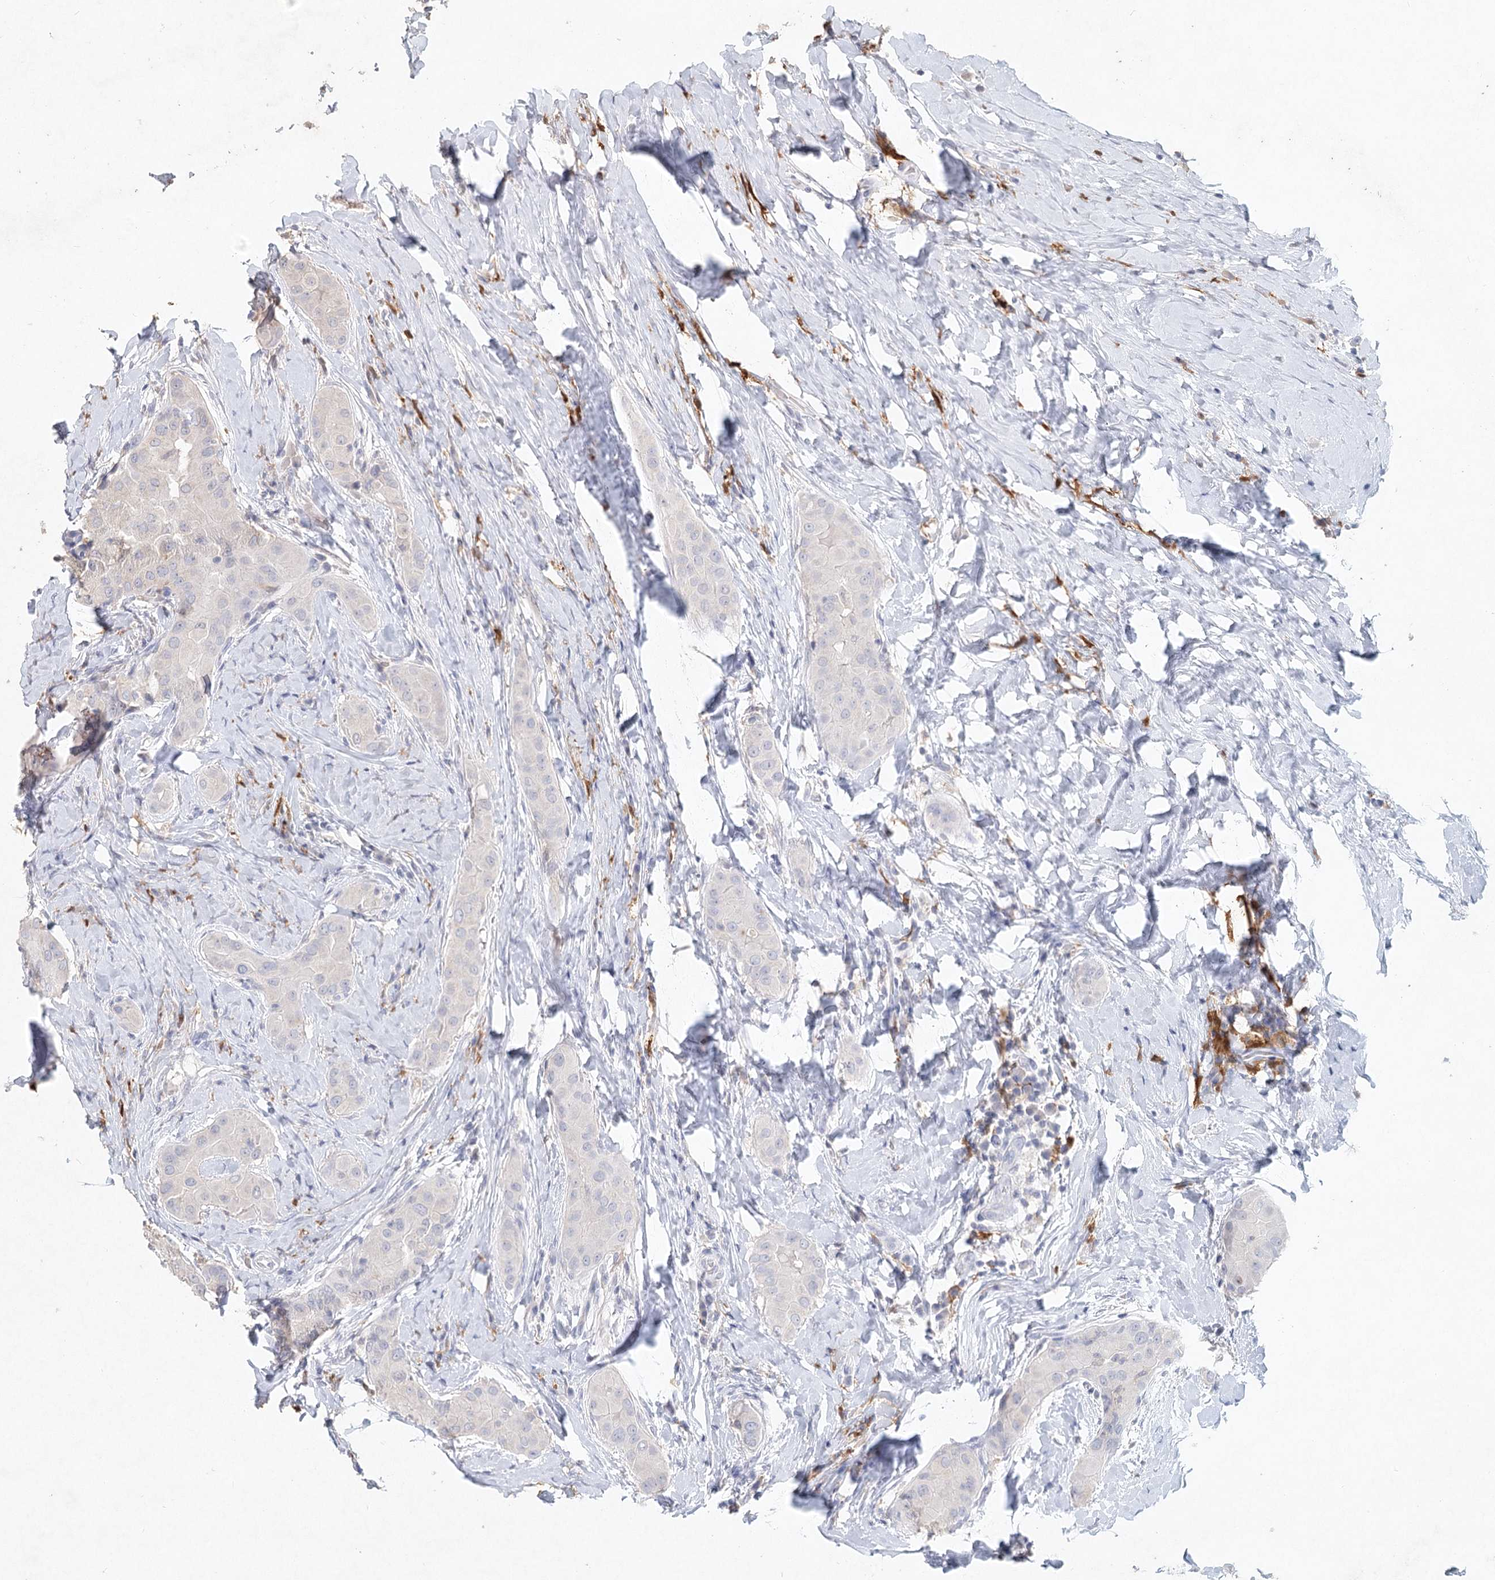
{"staining": {"intensity": "negative", "quantity": "none", "location": "none"}, "tissue": "thyroid cancer", "cell_type": "Tumor cells", "image_type": "cancer", "snomed": [{"axis": "morphology", "description": "Papillary adenocarcinoma, NOS"}, {"axis": "topography", "description": "Thyroid gland"}], "caption": "Protein analysis of papillary adenocarcinoma (thyroid) reveals no significant staining in tumor cells.", "gene": "ARSI", "patient": {"sex": "male", "age": 33}}